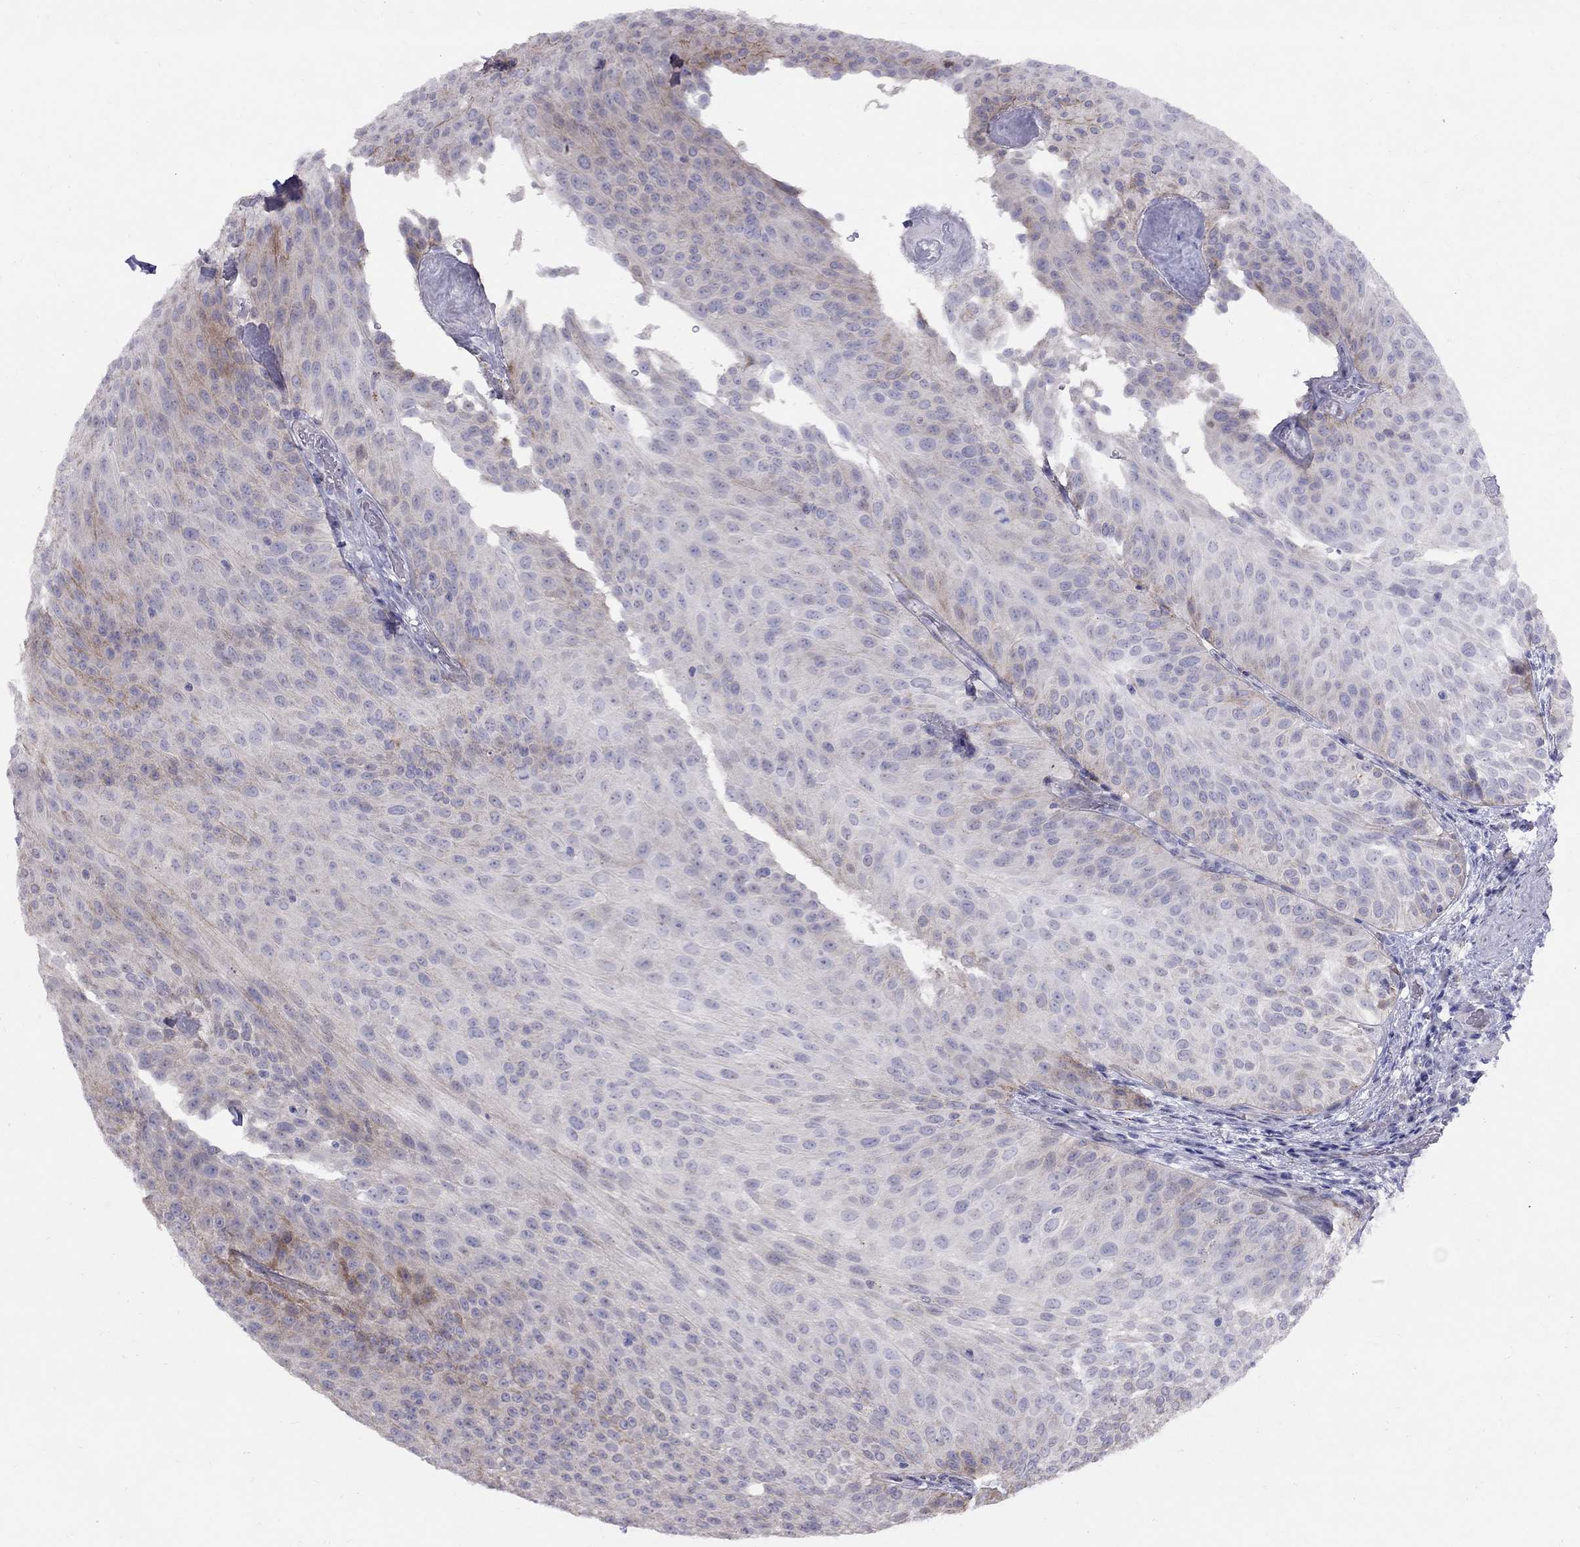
{"staining": {"intensity": "moderate", "quantity": "<25%", "location": "cytoplasmic/membranous"}, "tissue": "urothelial cancer", "cell_type": "Tumor cells", "image_type": "cancer", "snomed": [{"axis": "morphology", "description": "Urothelial carcinoma, Low grade"}, {"axis": "topography", "description": "Urinary bladder"}], "caption": "This image displays IHC staining of human urothelial cancer, with low moderate cytoplasmic/membranous expression in approximately <25% of tumor cells.", "gene": "MAGEB4", "patient": {"sex": "male", "age": 78}}